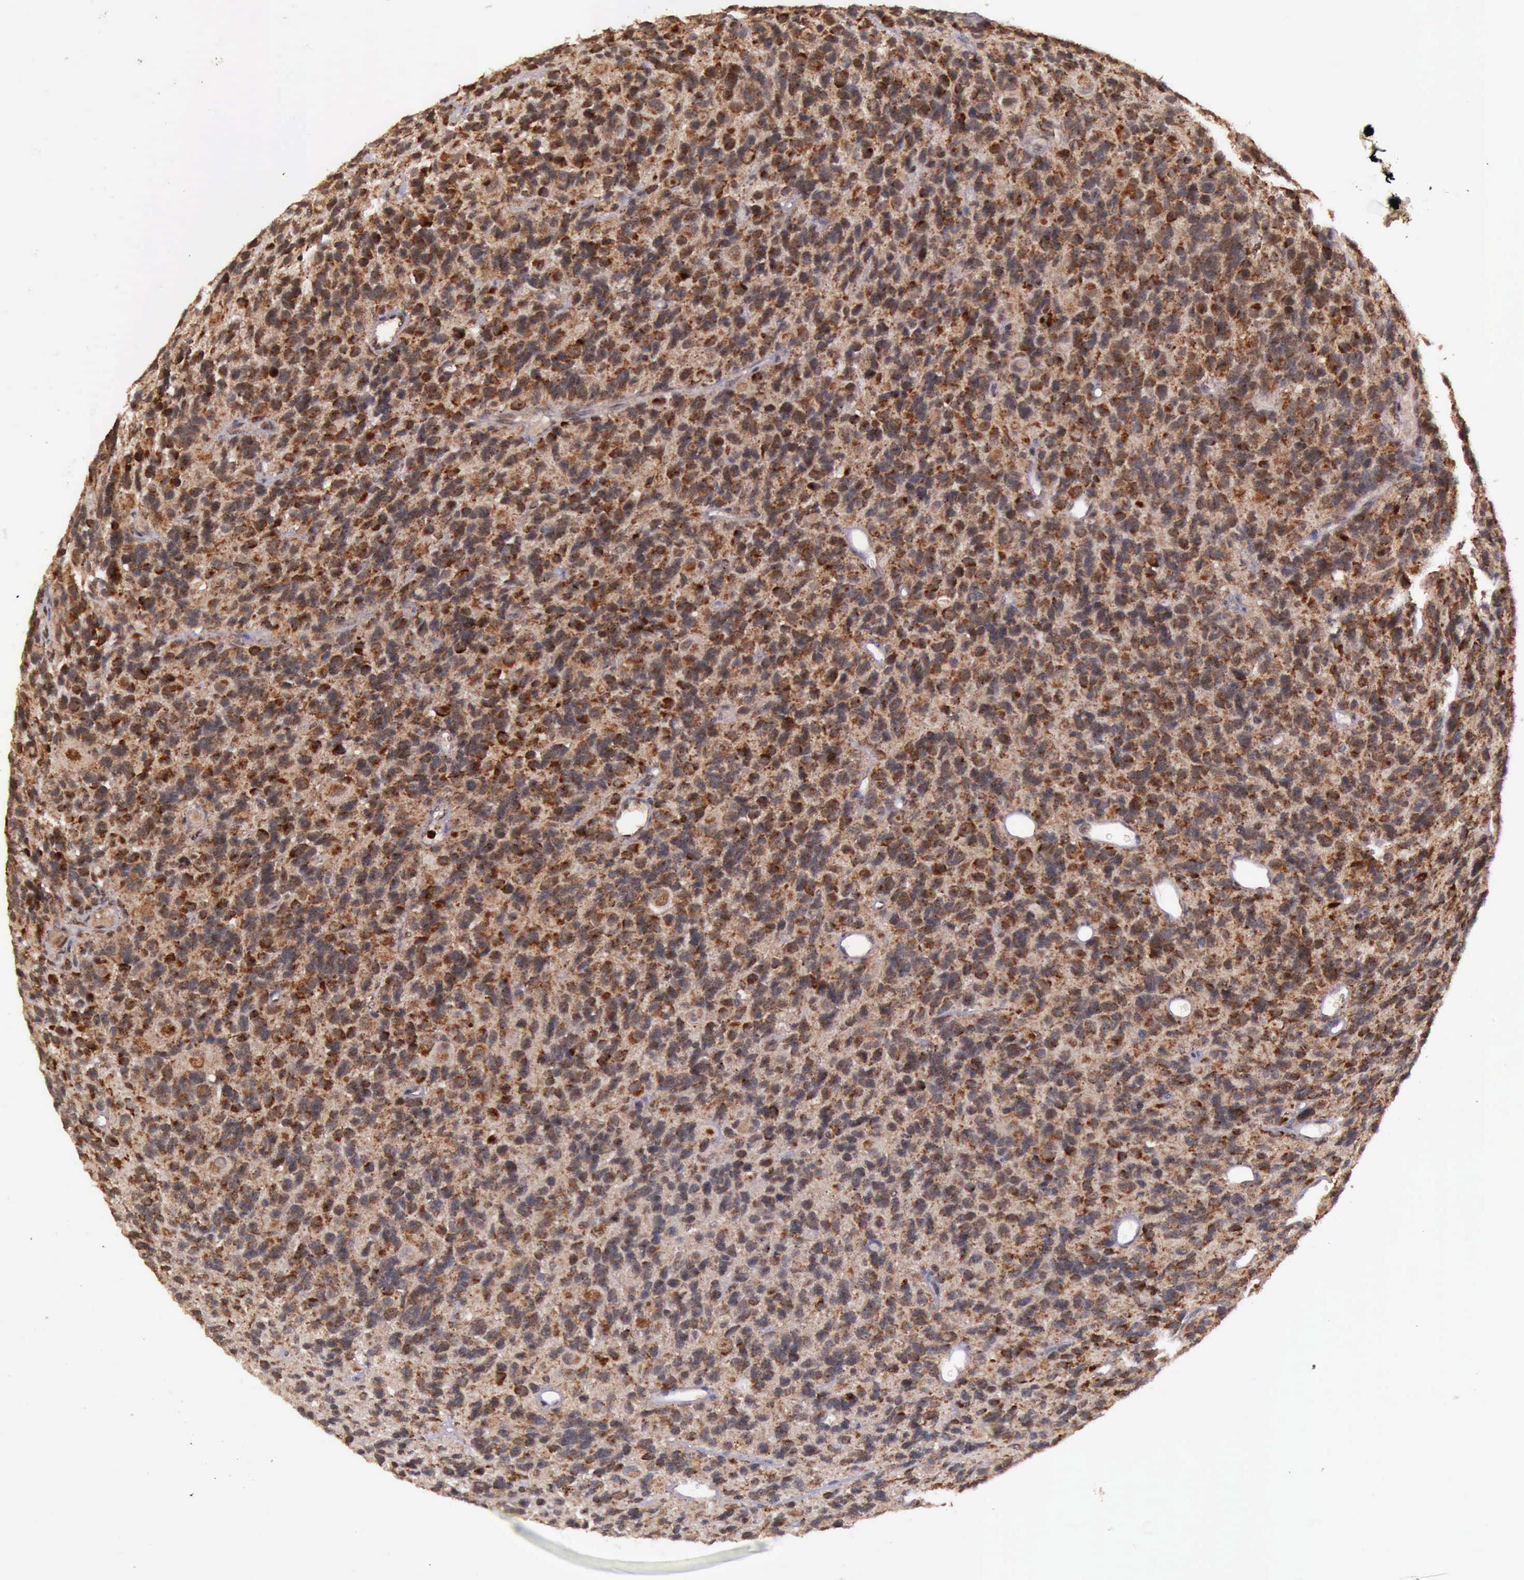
{"staining": {"intensity": "strong", "quantity": ">75%", "location": "cytoplasmic/membranous"}, "tissue": "glioma", "cell_type": "Tumor cells", "image_type": "cancer", "snomed": [{"axis": "morphology", "description": "Glioma, malignant, High grade"}, {"axis": "topography", "description": "Brain"}], "caption": "Immunohistochemical staining of human glioma demonstrates high levels of strong cytoplasmic/membranous protein staining in about >75% of tumor cells.", "gene": "ARMCX3", "patient": {"sex": "male", "age": 77}}